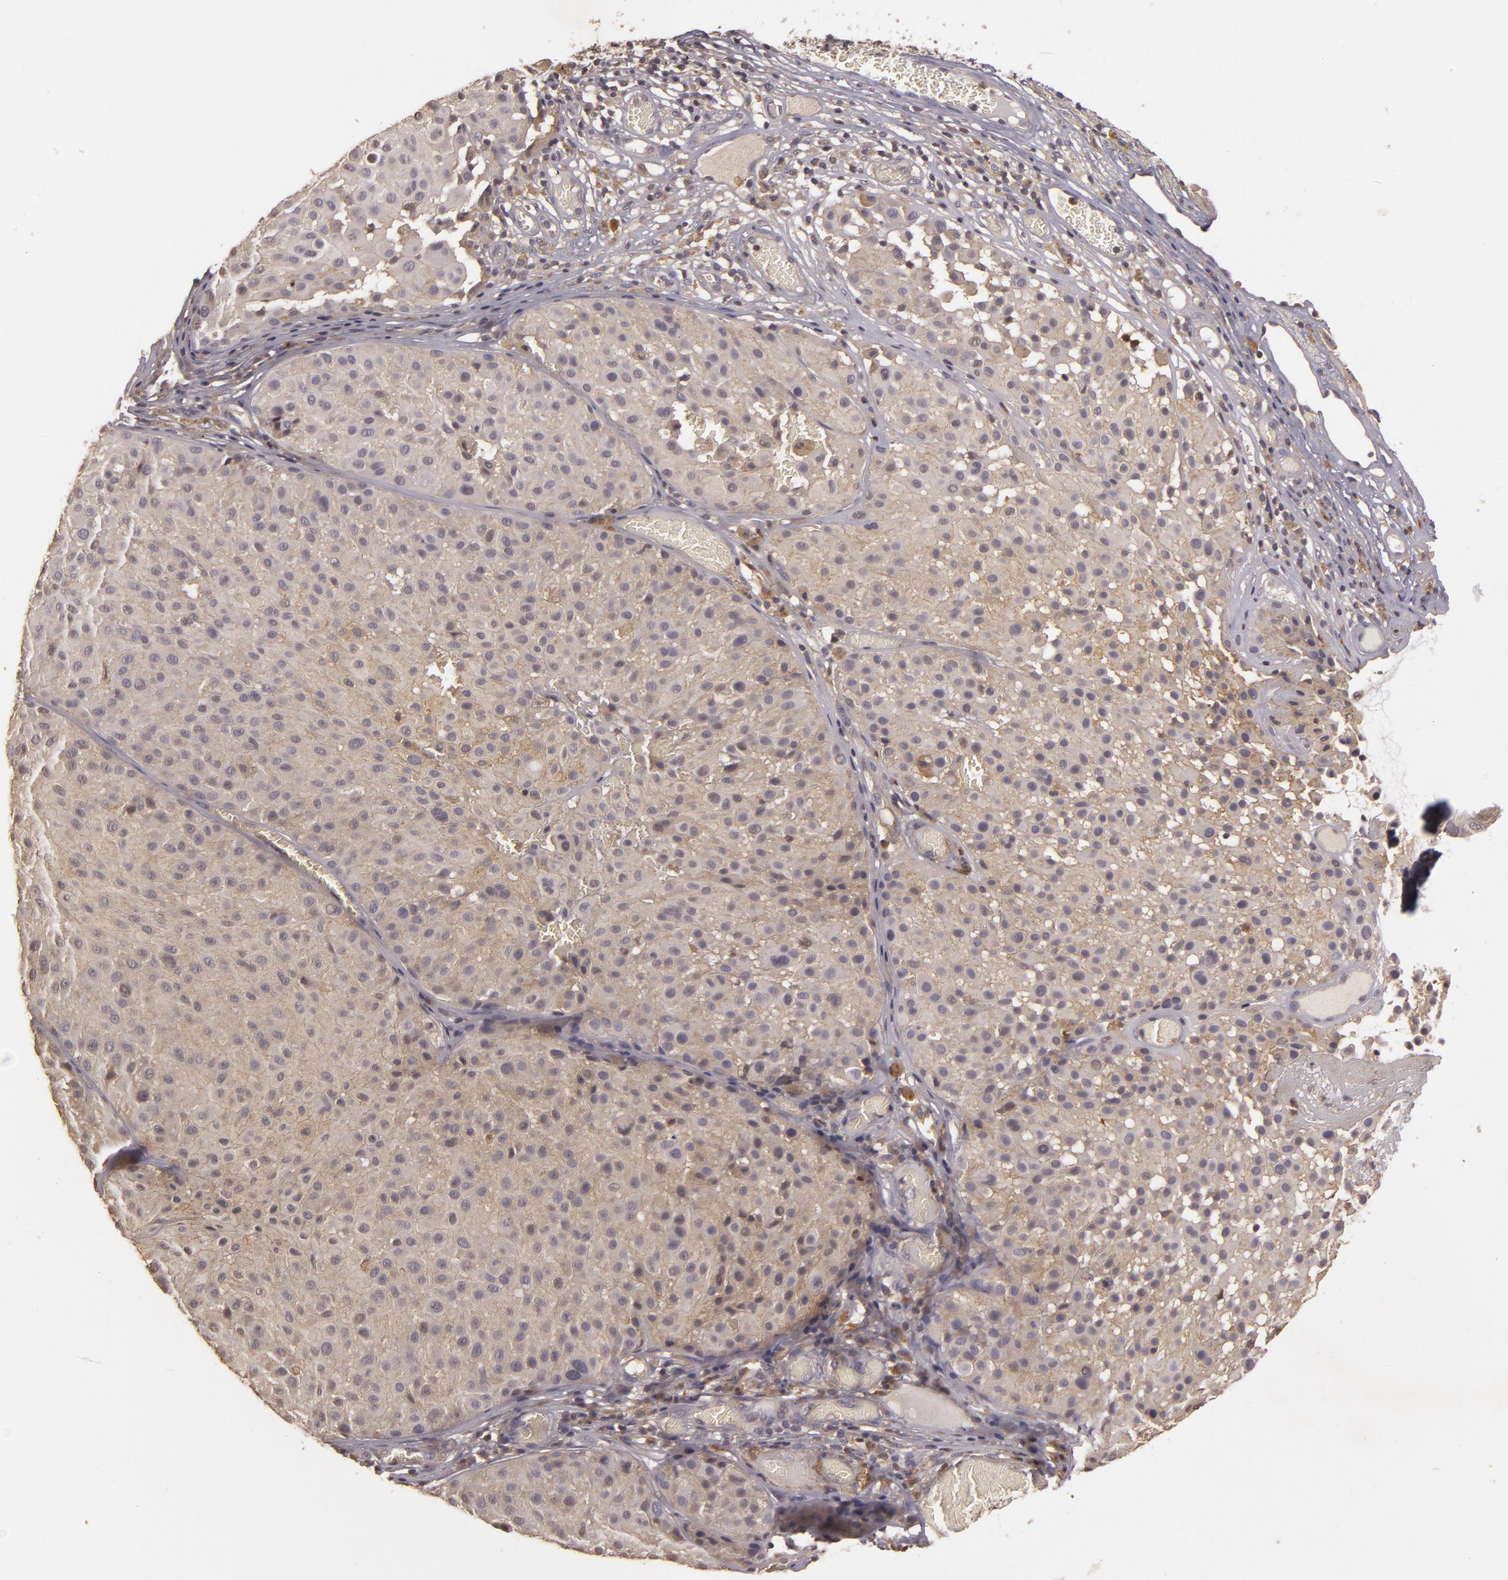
{"staining": {"intensity": "weak", "quantity": ">75%", "location": "cytoplasmic/membranous"}, "tissue": "melanoma", "cell_type": "Tumor cells", "image_type": "cancer", "snomed": [{"axis": "morphology", "description": "Malignant melanoma, NOS"}, {"axis": "topography", "description": "Skin"}], "caption": "Protein staining of malignant melanoma tissue exhibits weak cytoplasmic/membranous expression in about >75% of tumor cells. Immunohistochemistry stains the protein in brown and the nuclei are stained blue.", "gene": "HRAS", "patient": {"sex": "male", "age": 36}}